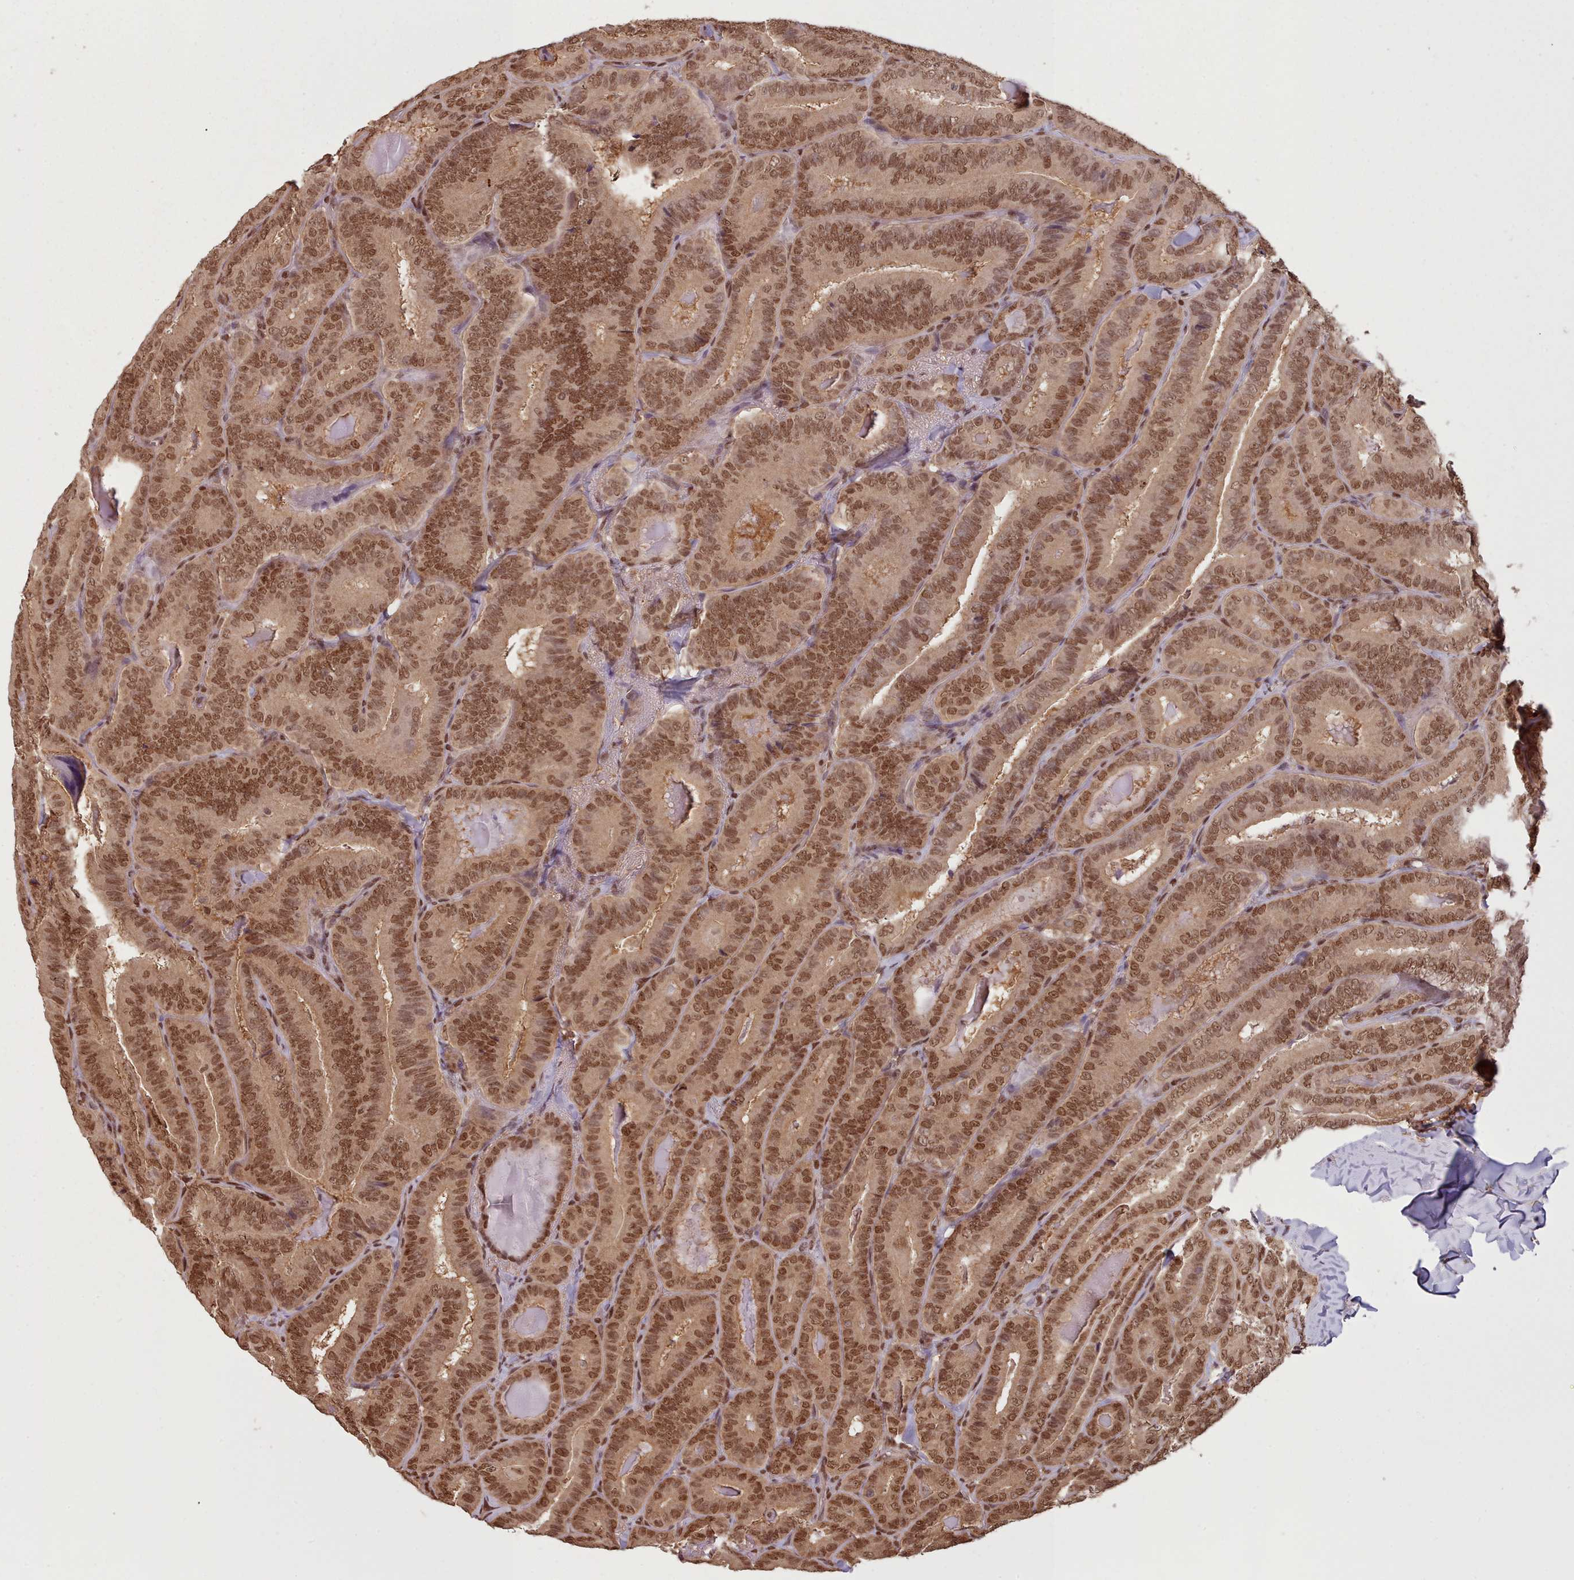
{"staining": {"intensity": "moderate", "quantity": ">75%", "location": "nuclear"}, "tissue": "thyroid cancer", "cell_type": "Tumor cells", "image_type": "cancer", "snomed": [{"axis": "morphology", "description": "Papillary adenocarcinoma, NOS"}, {"axis": "topography", "description": "Thyroid gland"}], "caption": "IHC of human thyroid papillary adenocarcinoma displays medium levels of moderate nuclear expression in approximately >75% of tumor cells.", "gene": "RPS27A", "patient": {"sex": "male", "age": 61}}